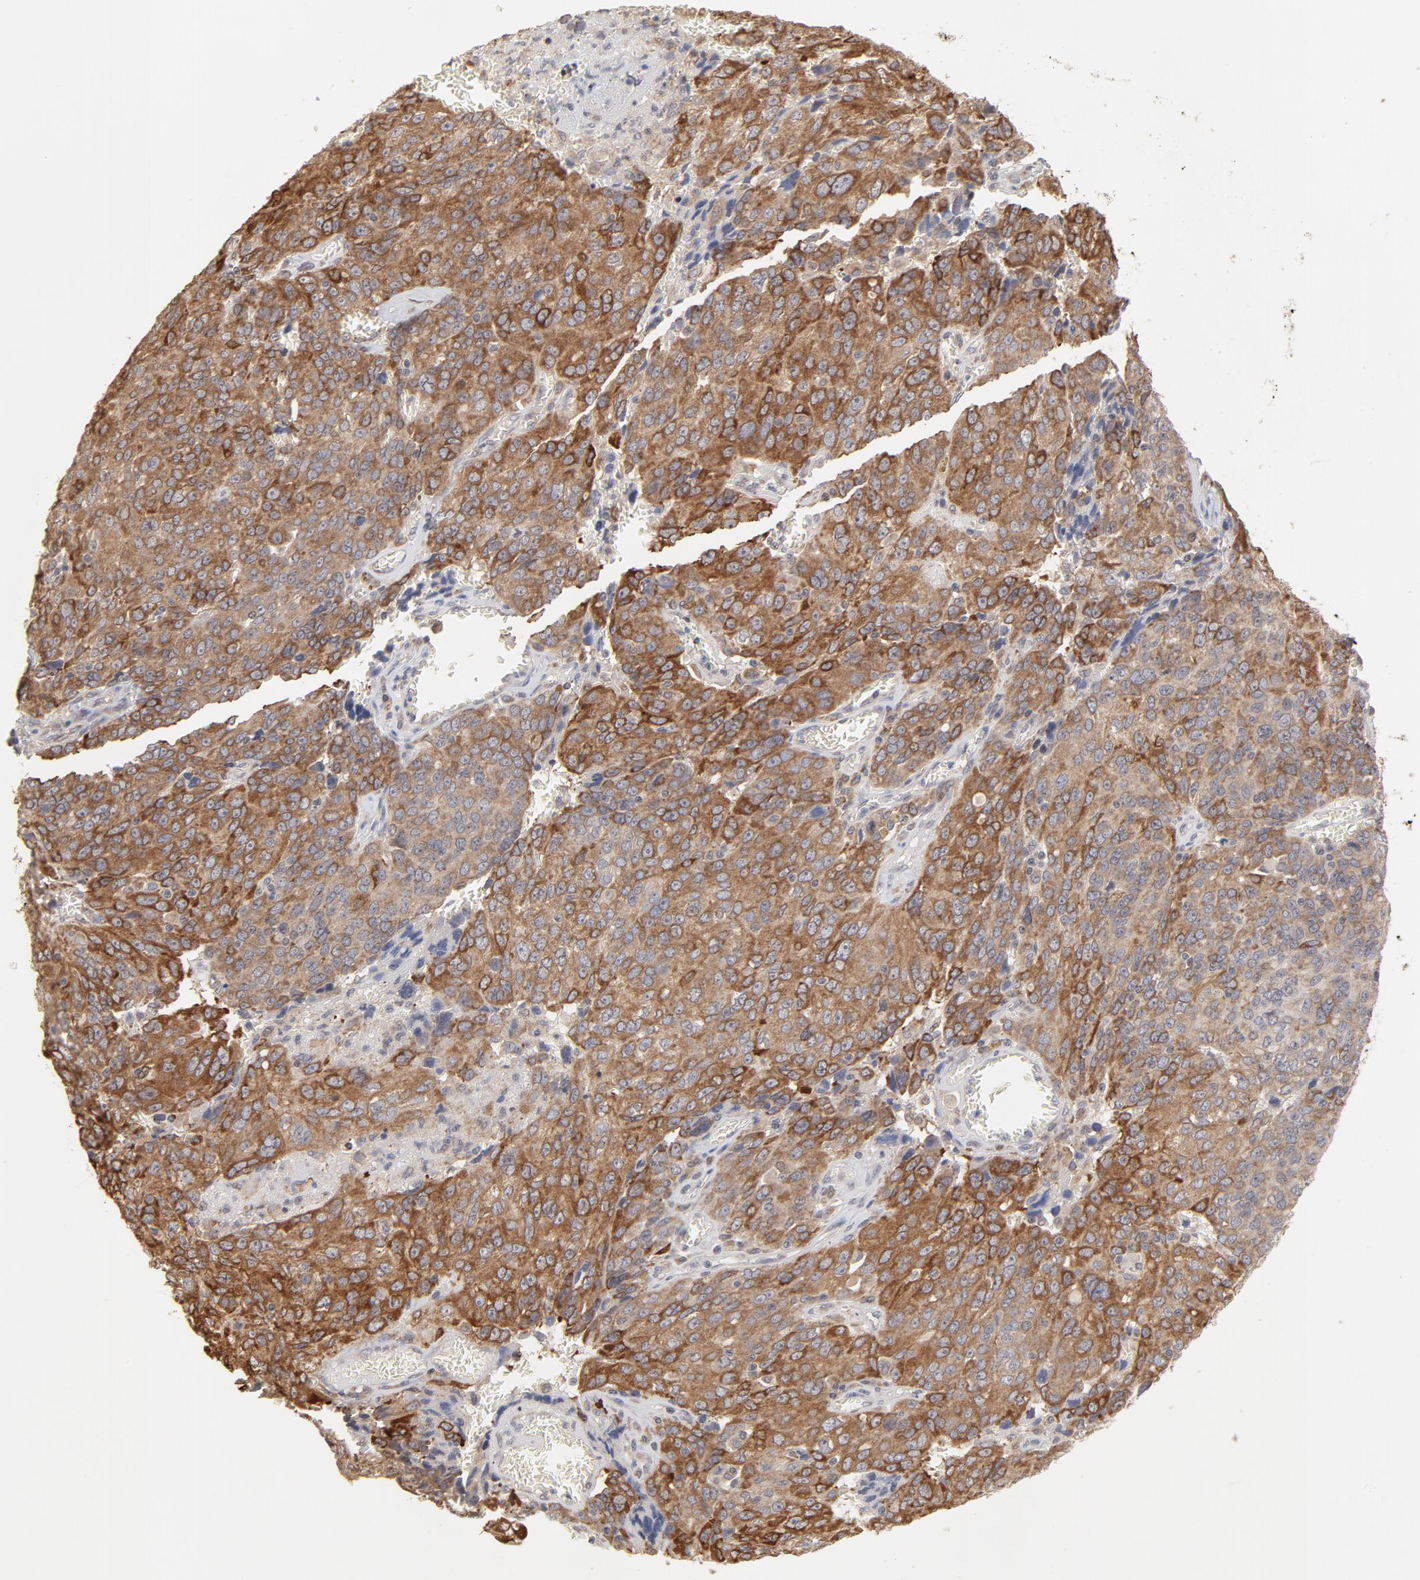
{"staining": {"intensity": "moderate", "quantity": ">75%", "location": "cytoplasmic/membranous"}, "tissue": "ovarian cancer", "cell_type": "Tumor cells", "image_type": "cancer", "snomed": [{"axis": "morphology", "description": "Carcinoma, endometroid"}, {"axis": "topography", "description": "Ovary"}], "caption": "There is medium levels of moderate cytoplasmic/membranous expression in tumor cells of ovarian cancer (endometroid carcinoma), as demonstrated by immunohistochemical staining (brown color).", "gene": "ARIH1", "patient": {"sex": "female", "age": 75}}